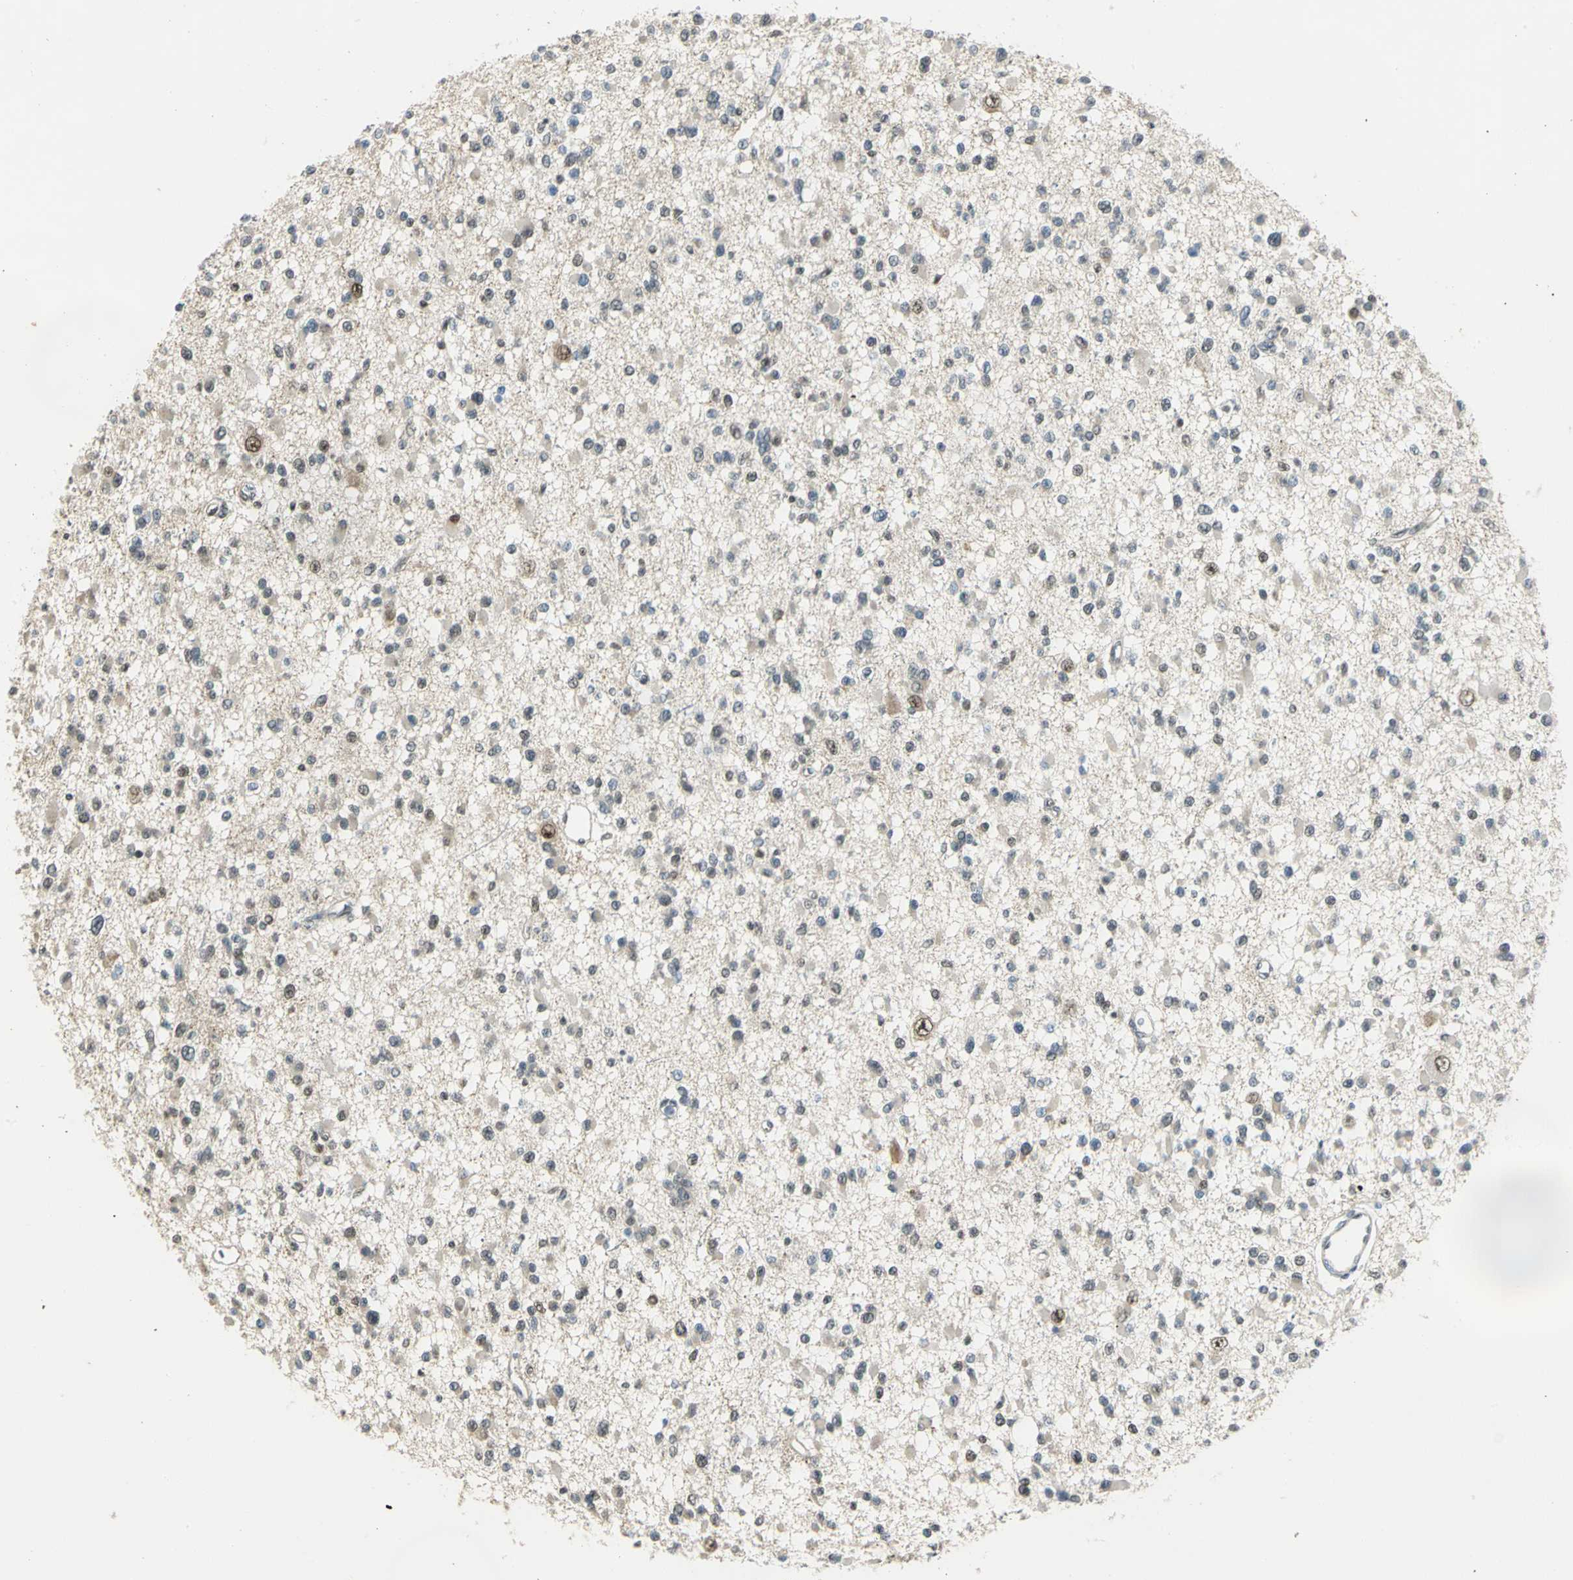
{"staining": {"intensity": "negative", "quantity": "none", "location": "none"}, "tissue": "glioma", "cell_type": "Tumor cells", "image_type": "cancer", "snomed": [{"axis": "morphology", "description": "Glioma, malignant, Low grade"}, {"axis": "topography", "description": "Brain"}], "caption": "DAB (3,3'-diaminobenzidine) immunohistochemical staining of human malignant low-grade glioma demonstrates no significant staining in tumor cells. The staining was performed using DAB to visualize the protein expression in brown, while the nuclei were stained in blue with hematoxylin (Magnification: 20x).", "gene": "DDX5", "patient": {"sex": "female", "age": 22}}